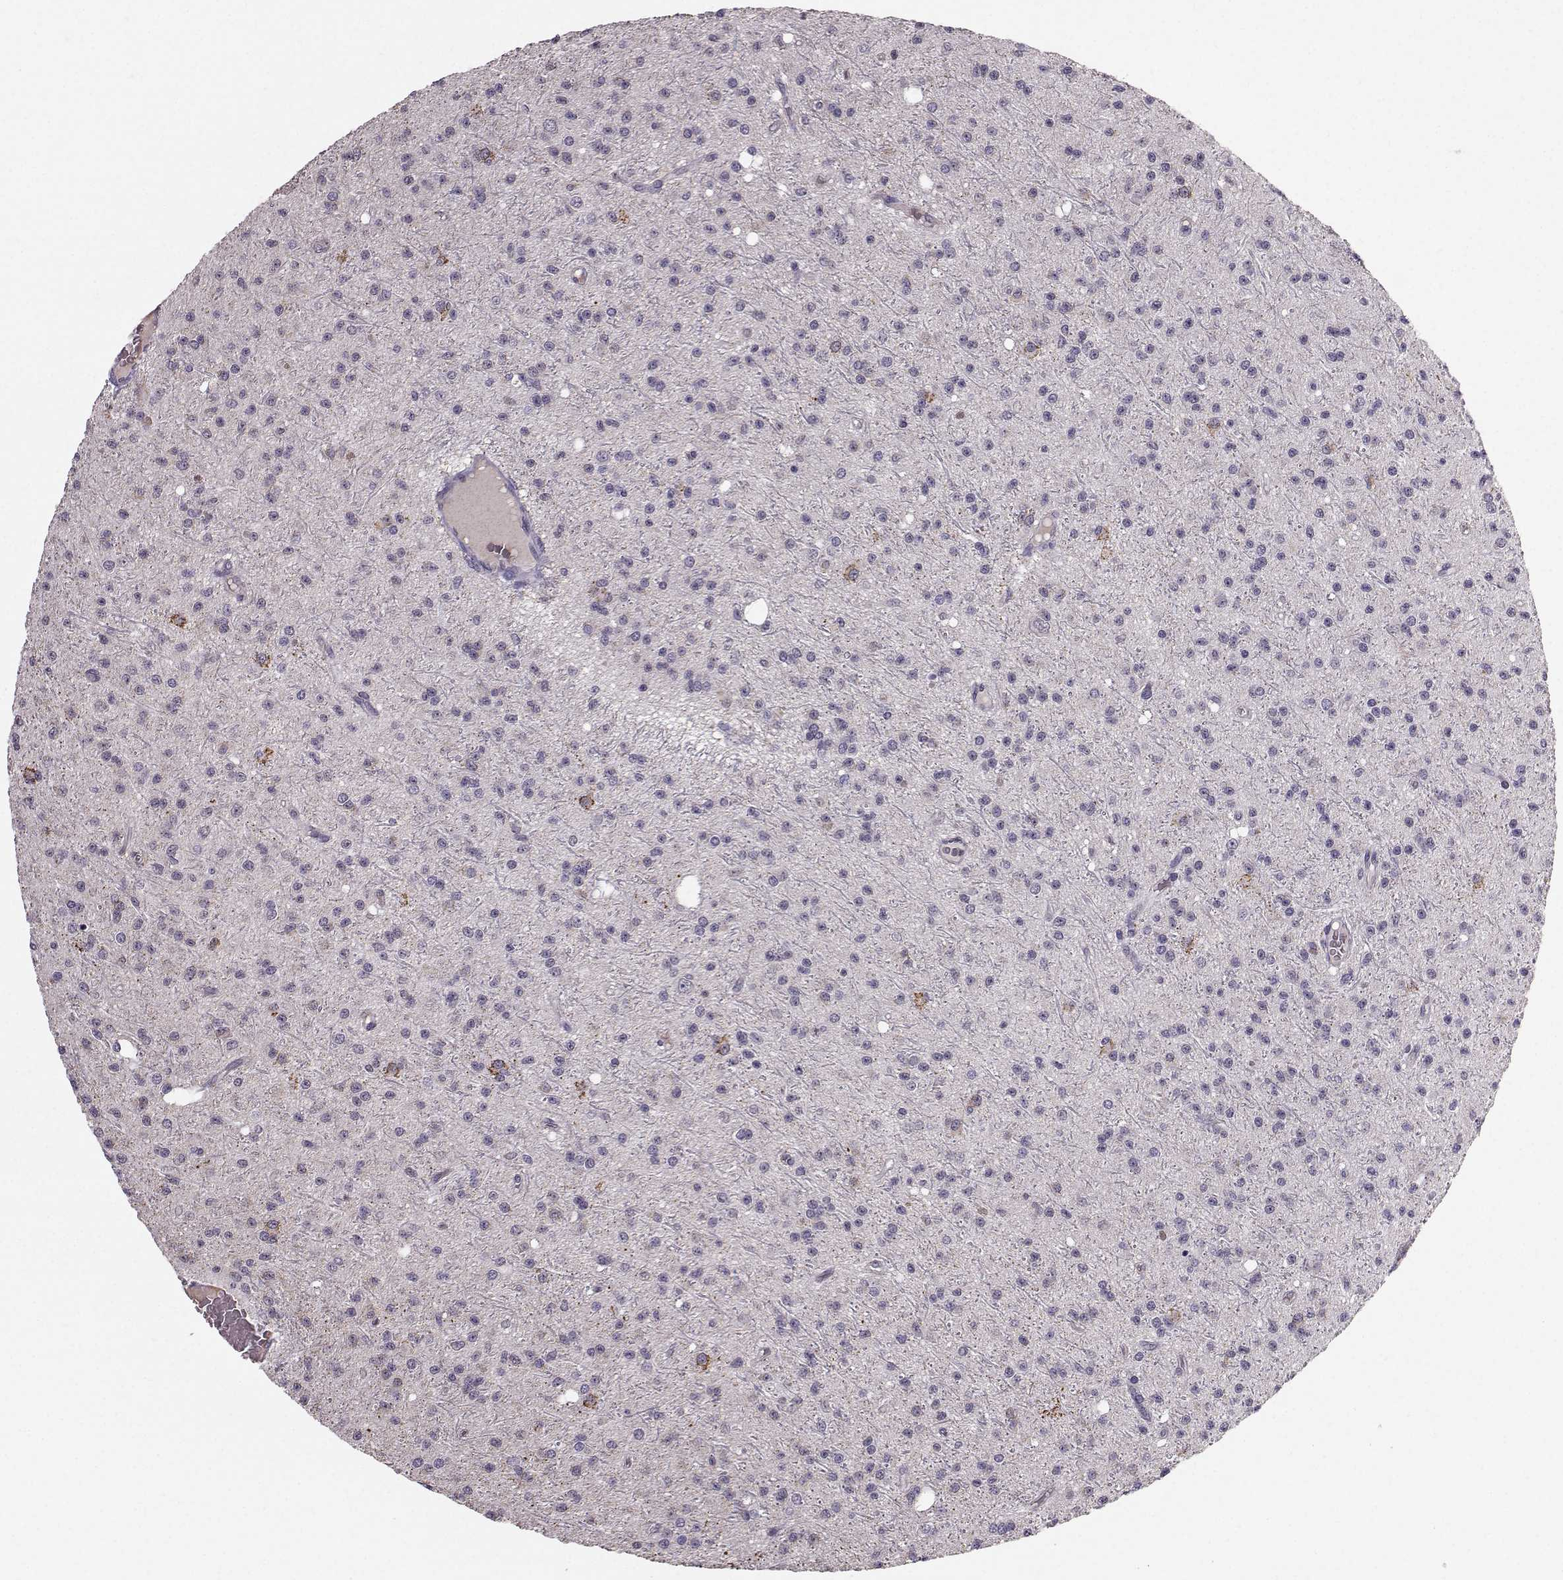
{"staining": {"intensity": "negative", "quantity": "none", "location": "none"}, "tissue": "glioma", "cell_type": "Tumor cells", "image_type": "cancer", "snomed": [{"axis": "morphology", "description": "Glioma, malignant, Low grade"}, {"axis": "topography", "description": "Brain"}], "caption": "Immunohistochemistry (IHC) micrograph of neoplastic tissue: low-grade glioma (malignant) stained with DAB (3,3'-diaminobenzidine) demonstrates no significant protein staining in tumor cells.", "gene": "TSPYL5", "patient": {"sex": "male", "age": 27}}